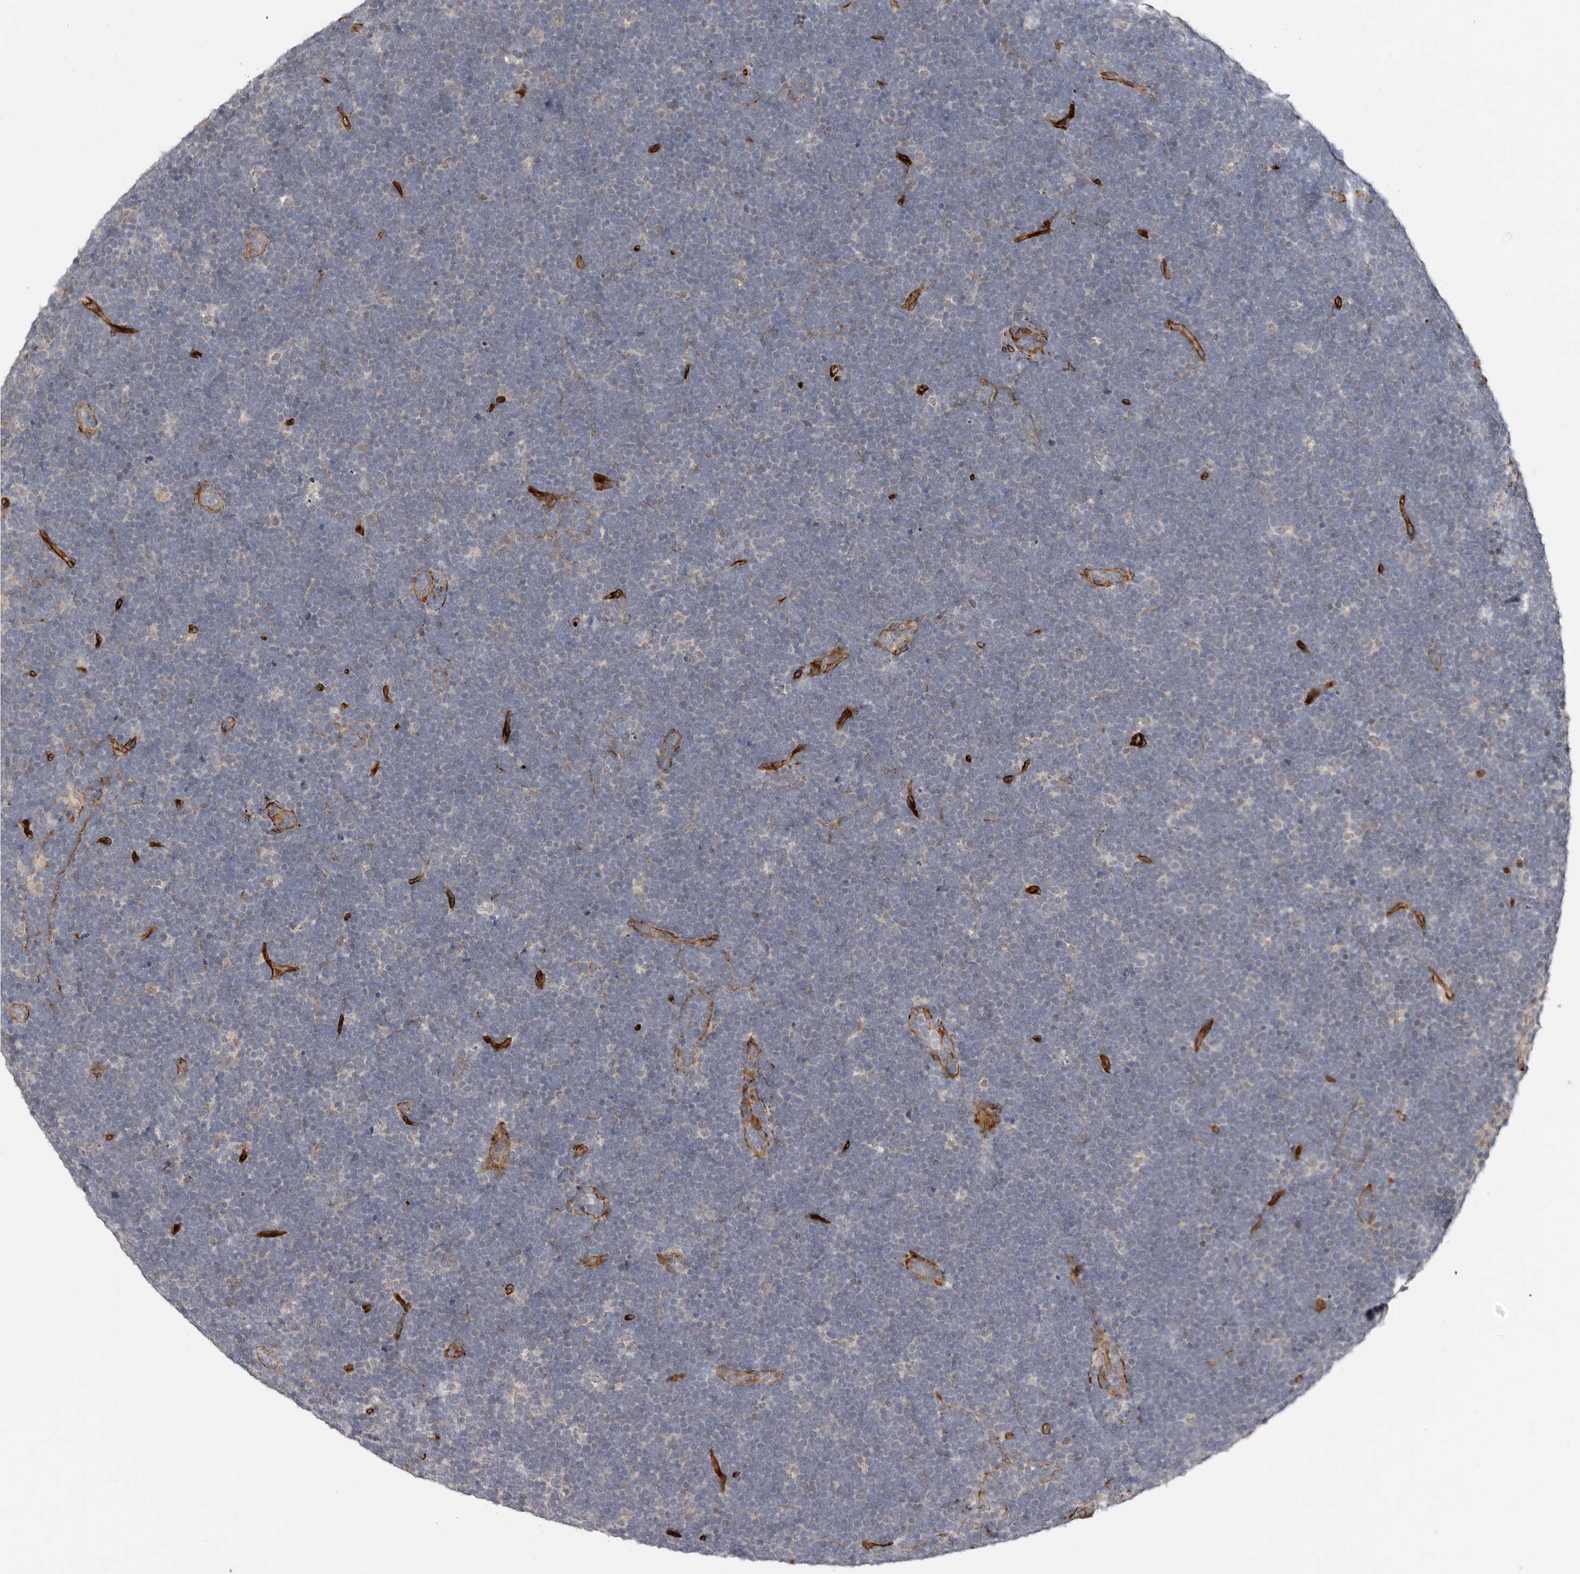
{"staining": {"intensity": "negative", "quantity": "none", "location": "none"}, "tissue": "lymphoma", "cell_type": "Tumor cells", "image_type": "cancer", "snomed": [{"axis": "morphology", "description": "Malignant lymphoma, non-Hodgkin's type, High grade"}, {"axis": "topography", "description": "Lymph node"}], "caption": "A high-resolution image shows immunohistochemistry (IHC) staining of lymphoma, which demonstrates no significant expression in tumor cells.", "gene": "RANBP17", "patient": {"sex": "male", "age": 13}}